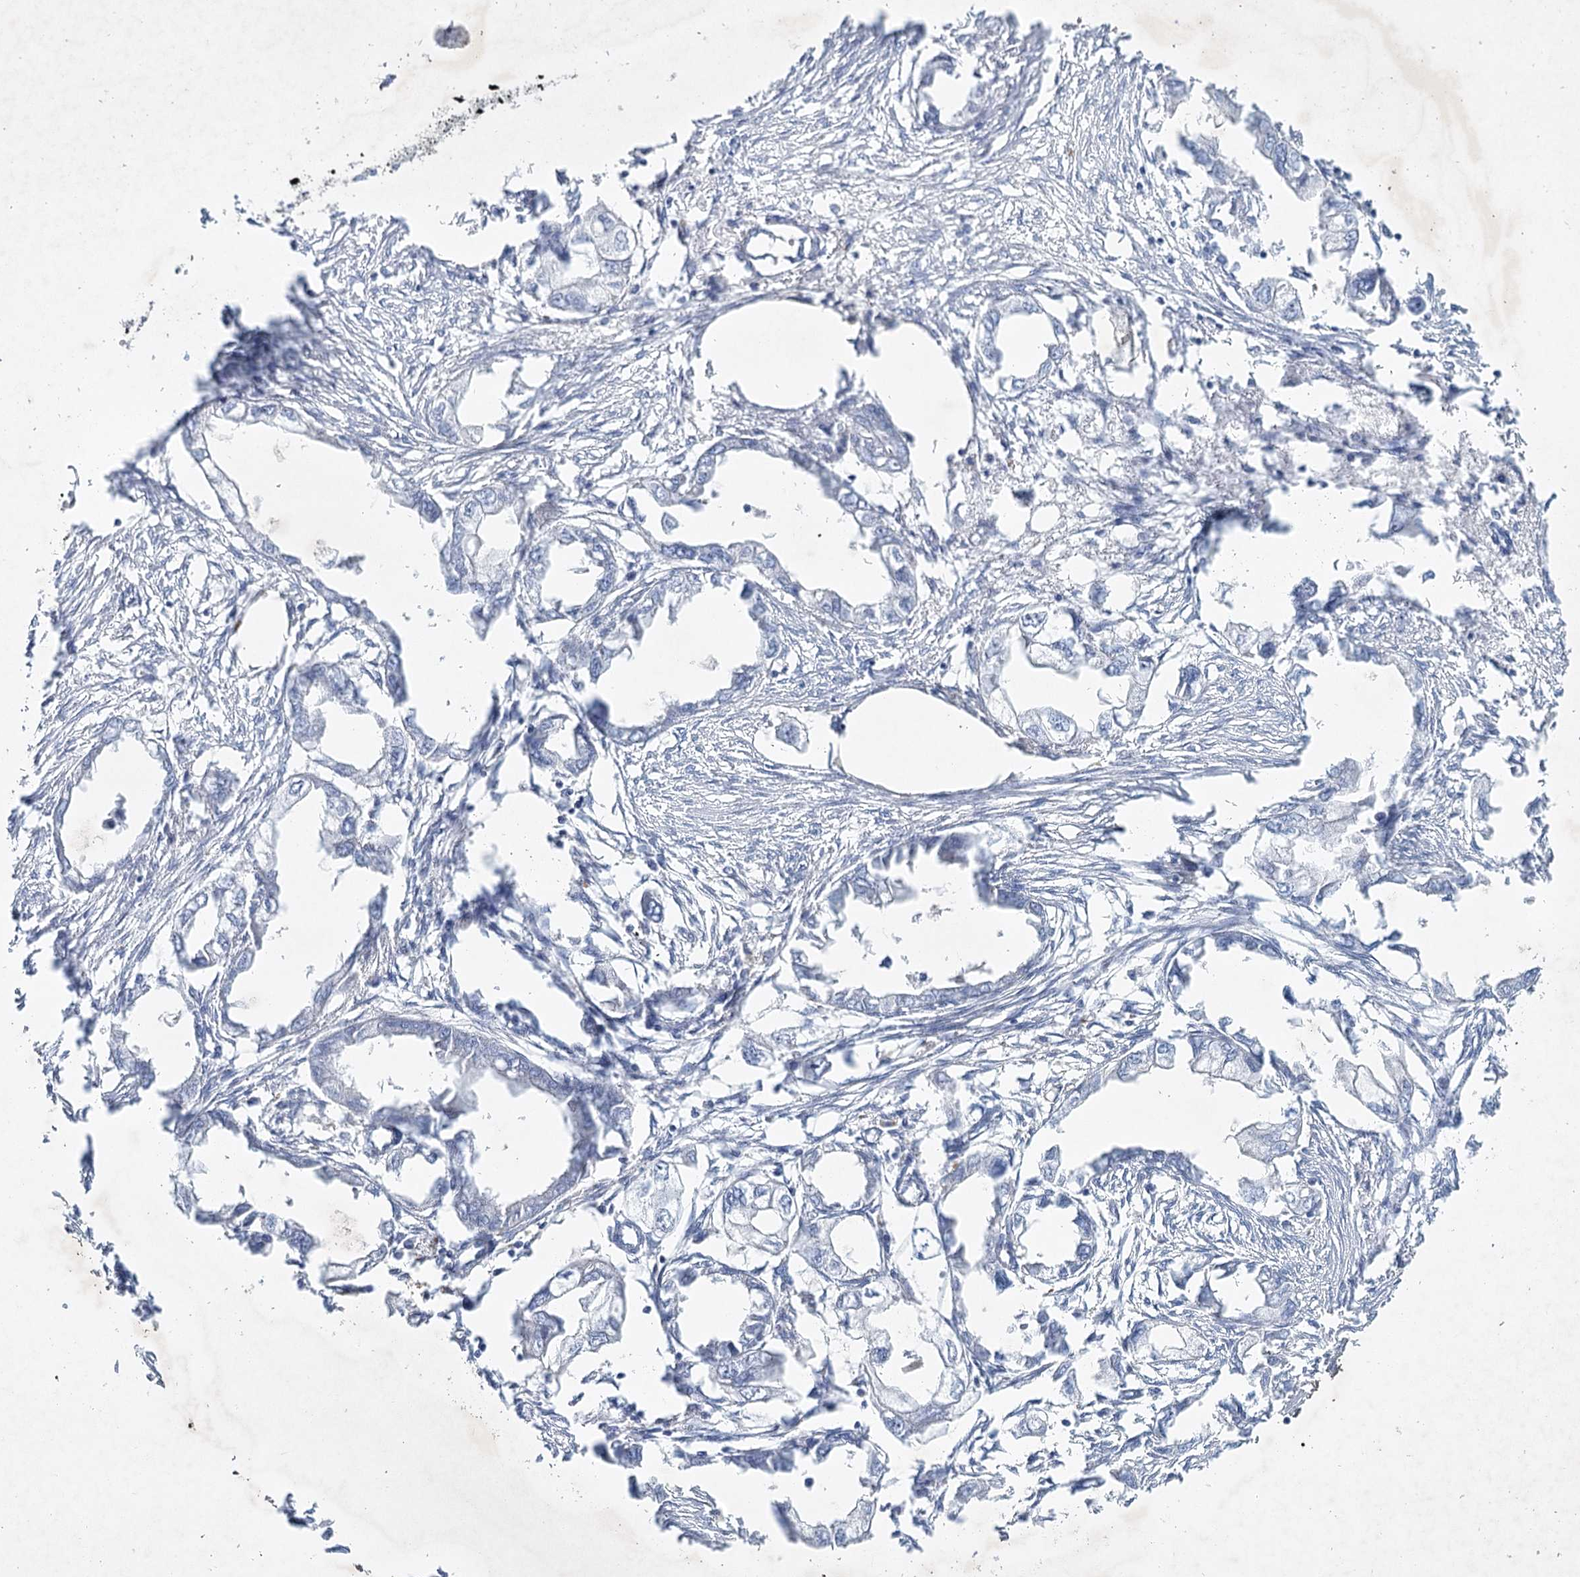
{"staining": {"intensity": "negative", "quantity": "none", "location": "none"}, "tissue": "endometrial cancer", "cell_type": "Tumor cells", "image_type": "cancer", "snomed": [{"axis": "morphology", "description": "Adenocarcinoma, NOS"}, {"axis": "morphology", "description": "Adenocarcinoma, metastatic, NOS"}, {"axis": "topography", "description": "Adipose tissue"}, {"axis": "topography", "description": "Endometrium"}], "caption": "IHC of human endometrial cancer displays no expression in tumor cells. The staining is performed using DAB brown chromogen with nuclei counter-stained in using hematoxylin.", "gene": "MAP3K13", "patient": {"sex": "female", "age": 67}}